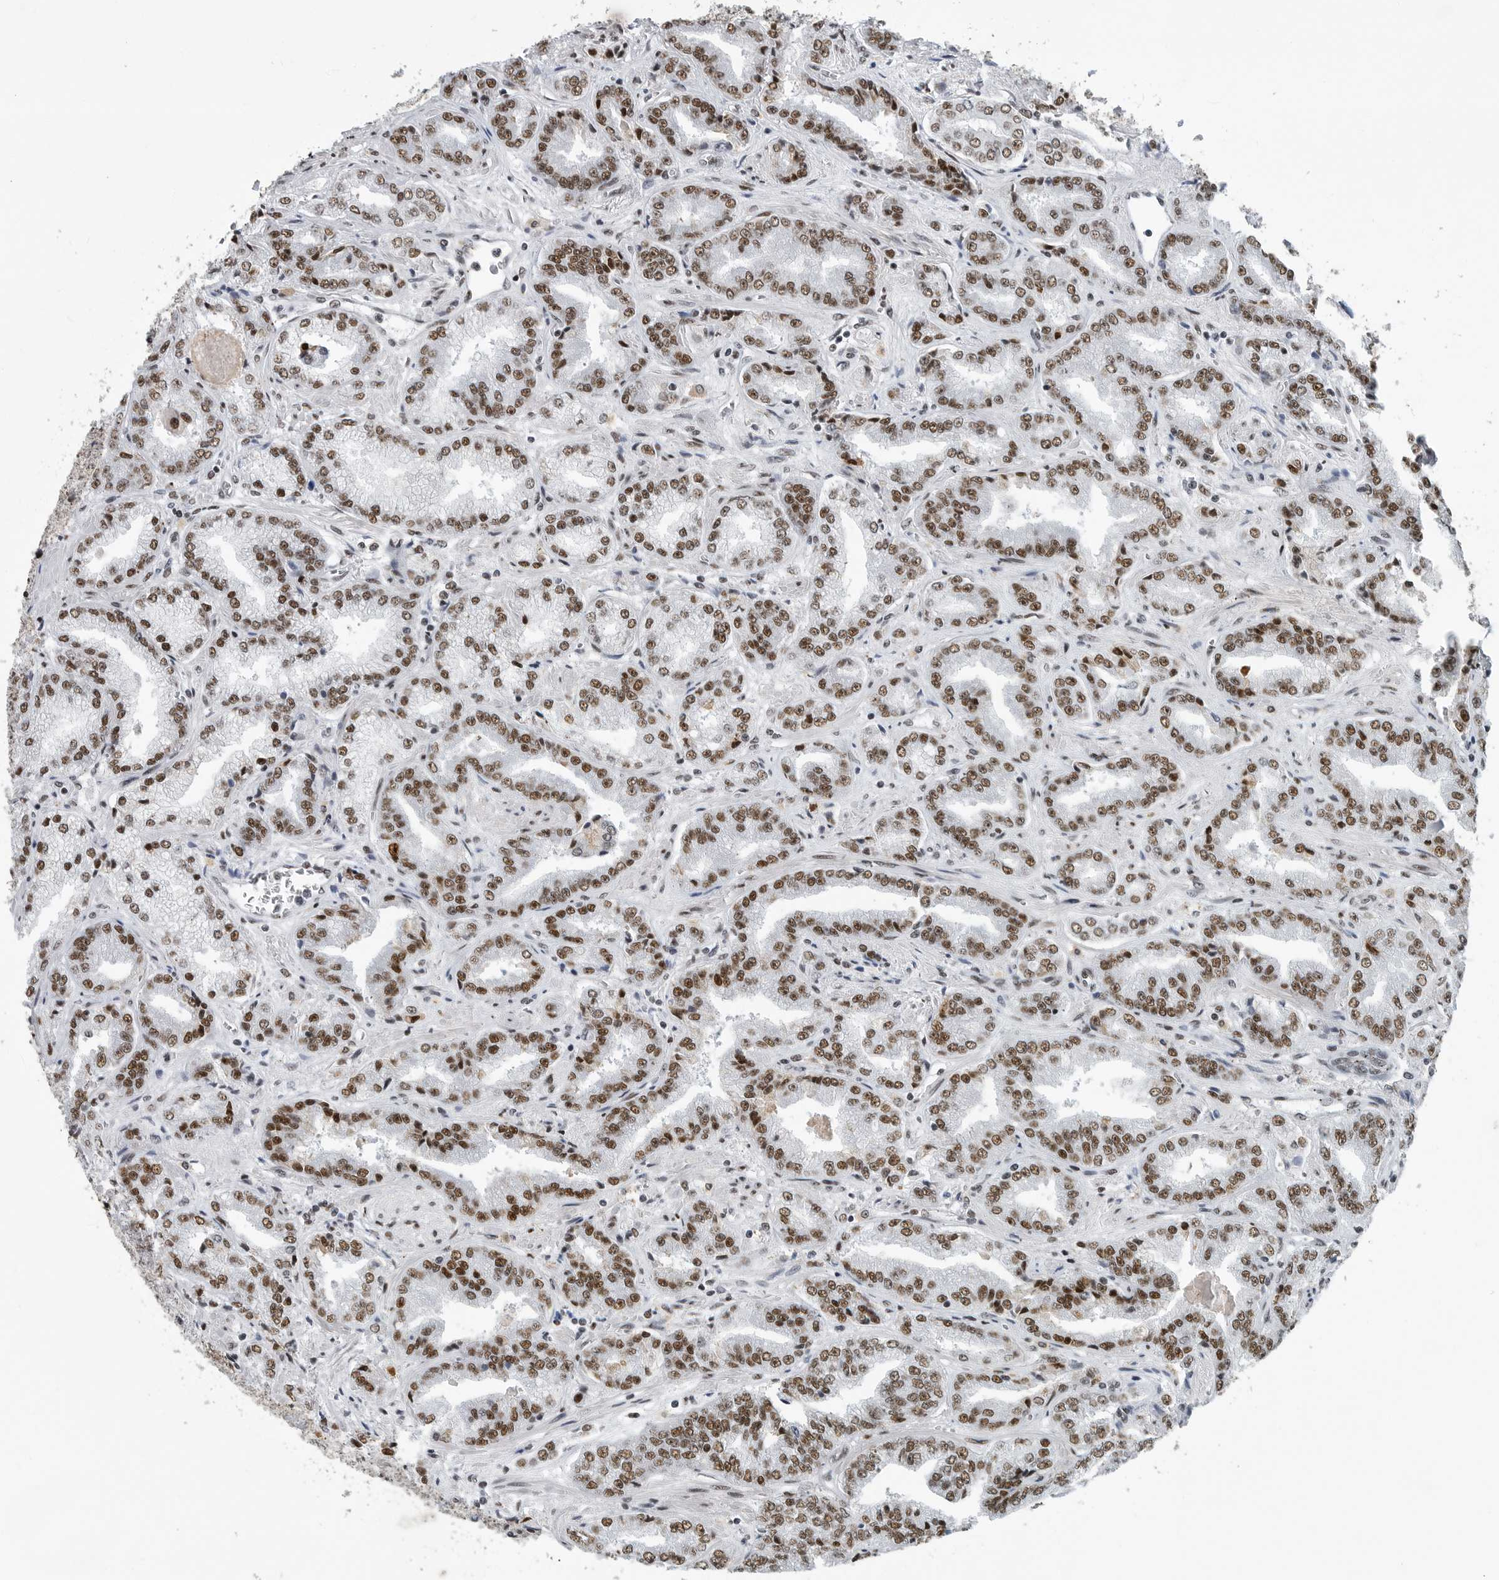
{"staining": {"intensity": "moderate", "quantity": ">75%", "location": "nuclear"}, "tissue": "prostate cancer", "cell_type": "Tumor cells", "image_type": "cancer", "snomed": [{"axis": "morphology", "description": "Adenocarcinoma, High grade"}, {"axis": "topography", "description": "Prostate"}], "caption": "Tumor cells demonstrate medium levels of moderate nuclear expression in approximately >75% of cells in prostate cancer (adenocarcinoma (high-grade)).", "gene": "BCLAF1", "patient": {"sex": "male", "age": 71}}